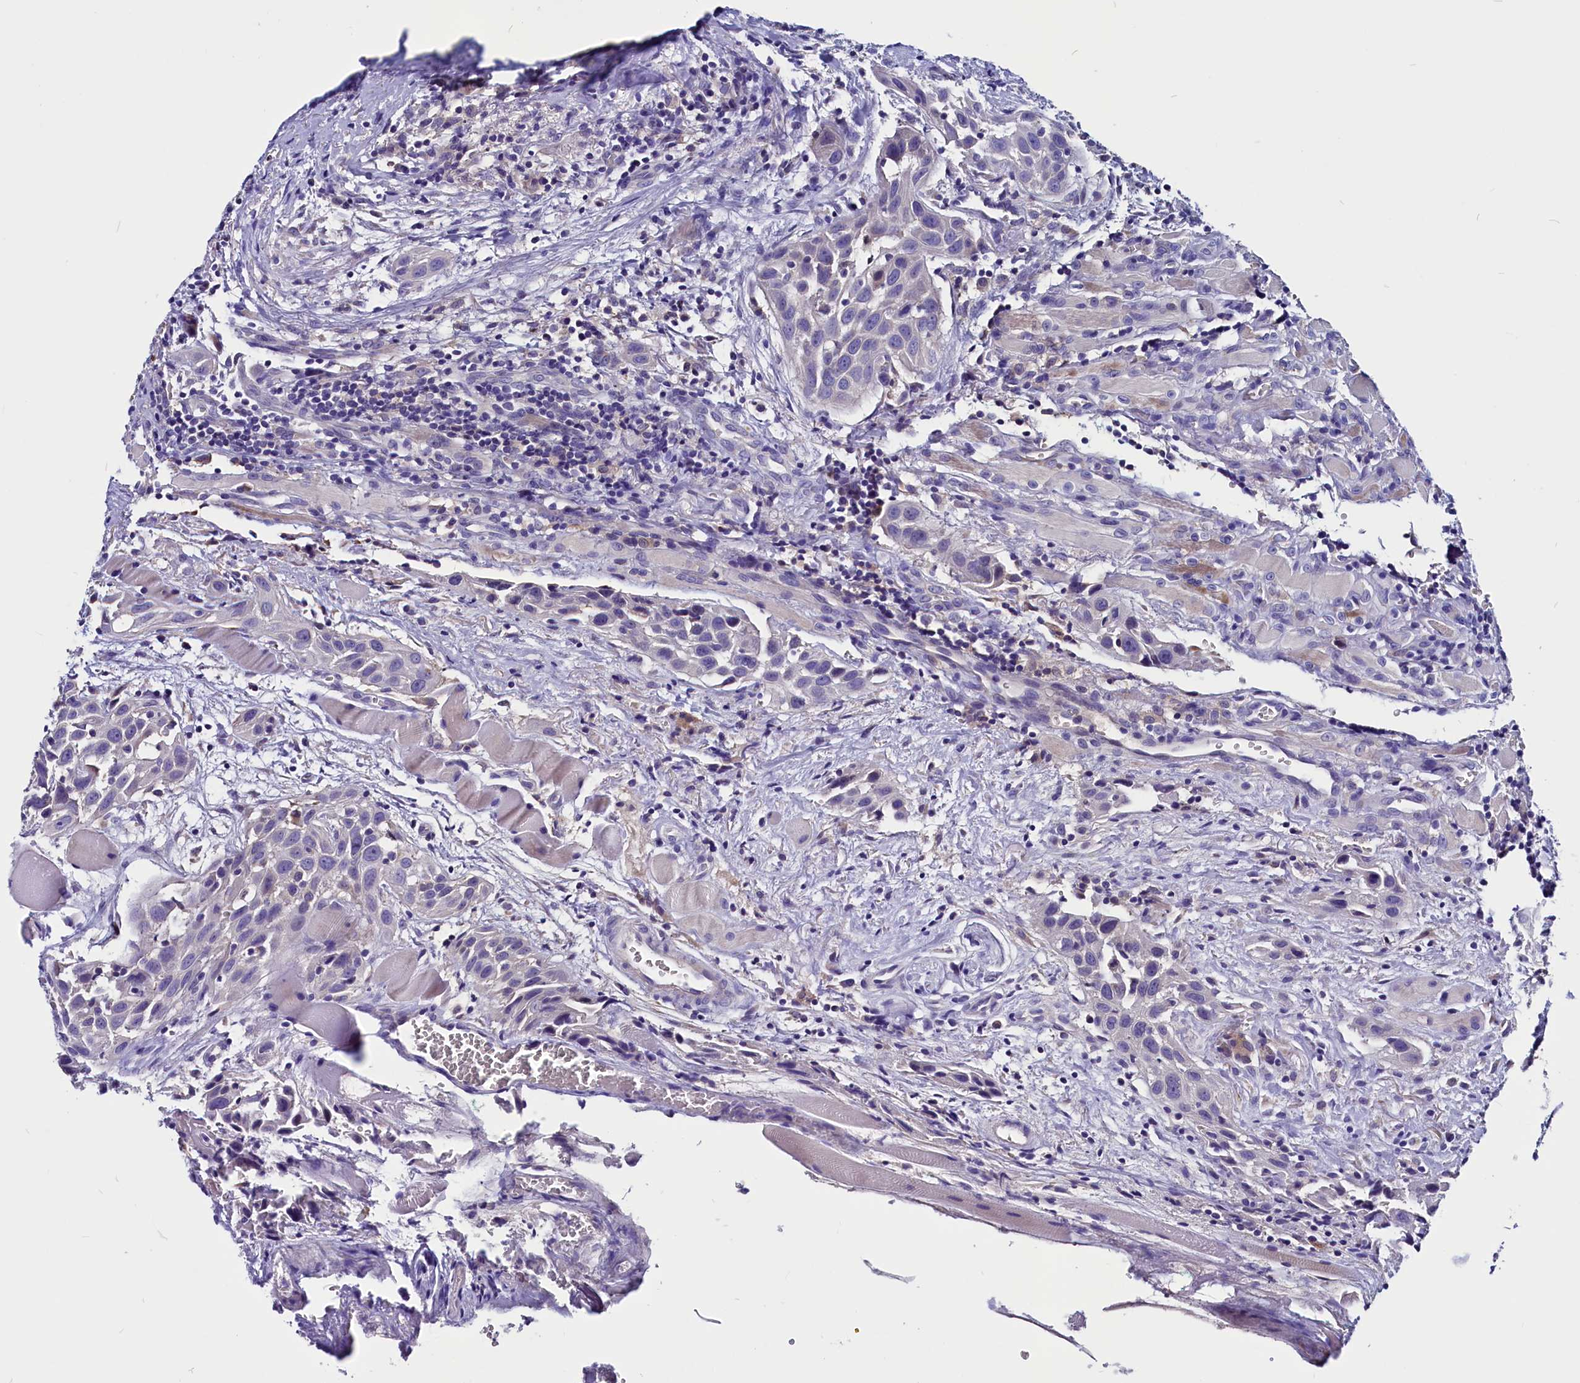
{"staining": {"intensity": "negative", "quantity": "none", "location": "none"}, "tissue": "head and neck cancer", "cell_type": "Tumor cells", "image_type": "cancer", "snomed": [{"axis": "morphology", "description": "Squamous cell carcinoma, NOS"}, {"axis": "topography", "description": "Oral tissue"}, {"axis": "topography", "description": "Head-Neck"}], "caption": "This is an immunohistochemistry photomicrograph of squamous cell carcinoma (head and neck). There is no positivity in tumor cells.", "gene": "CCBE1", "patient": {"sex": "female", "age": 50}}